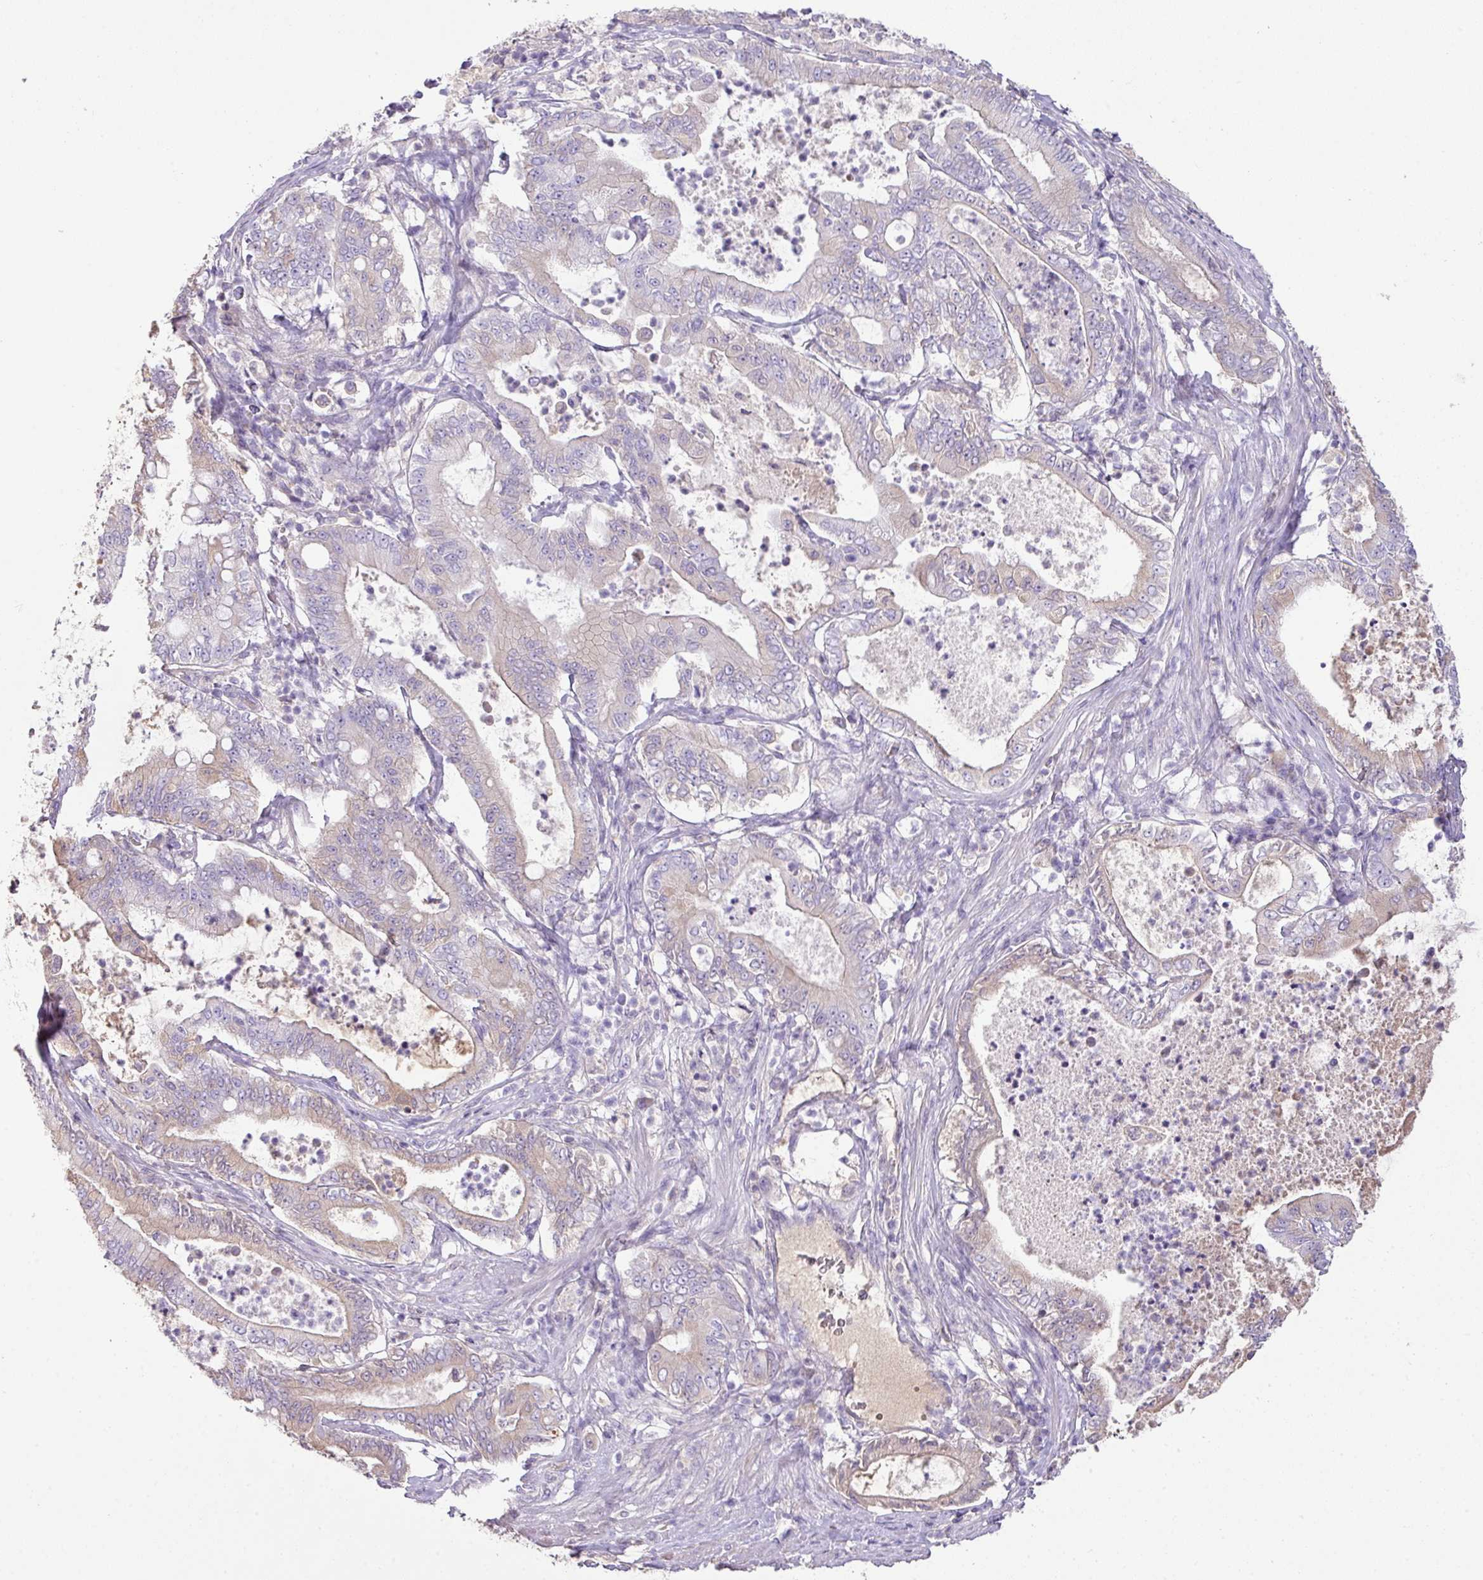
{"staining": {"intensity": "weak", "quantity": "<25%", "location": "cytoplasmic/membranous"}, "tissue": "pancreatic cancer", "cell_type": "Tumor cells", "image_type": "cancer", "snomed": [{"axis": "morphology", "description": "Adenocarcinoma, NOS"}, {"axis": "topography", "description": "Pancreas"}], "caption": "DAB (3,3'-diaminobenzidine) immunohistochemical staining of human pancreatic cancer (adenocarcinoma) exhibits no significant staining in tumor cells.", "gene": "OR6C6", "patient": {"sex": "male", "age": 71}}